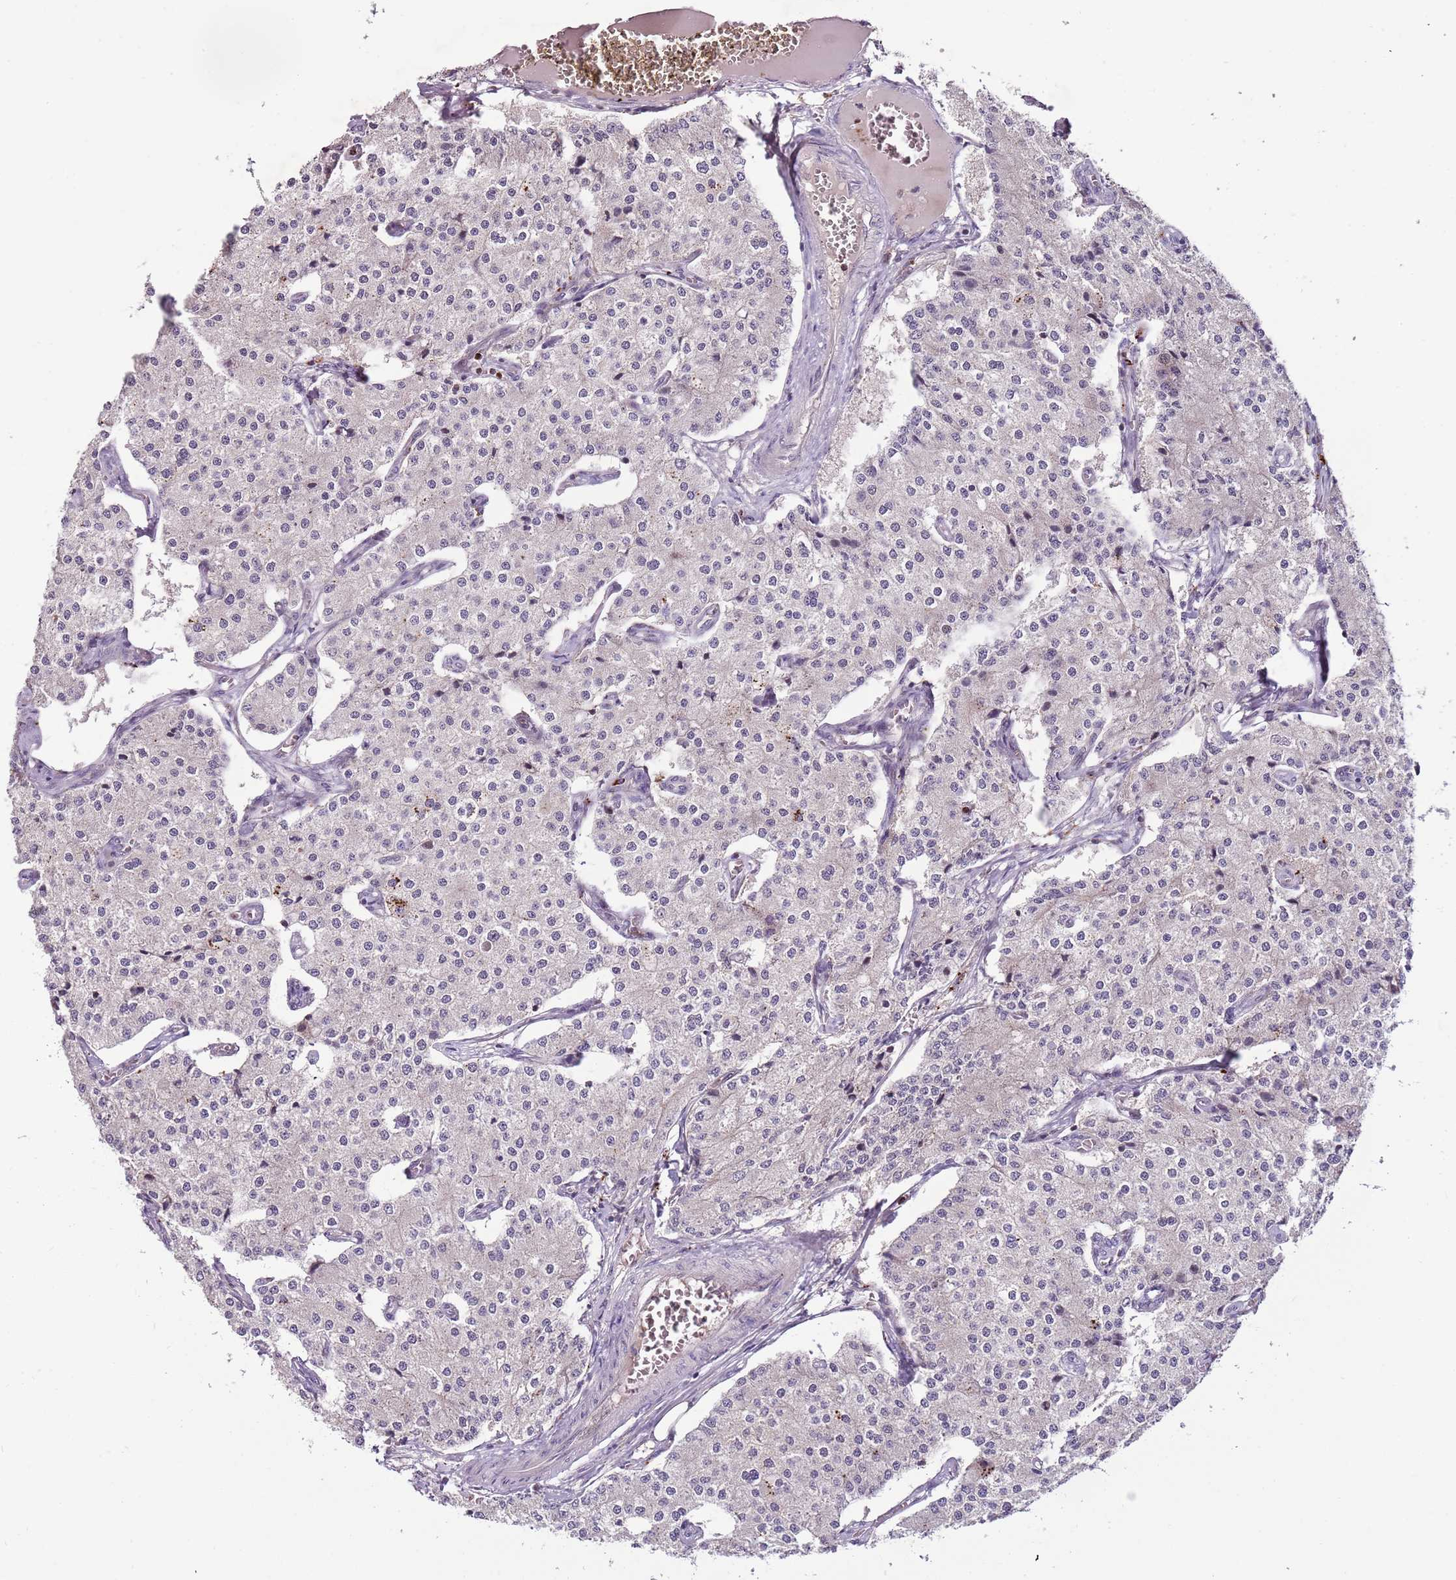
{"staining": {"intensity": "negative", "quantity": "none", "location": "none"}, "tissue": "carcinoid", "cell_type": "Tumor cells", "image_type": "cancer", "snomed": [{"axis": "morphology", "description": "Carcinoid, malignant, NOS"}, {"axis": "topography", "description": "Colon"}], "caption": "An immunohistochemistry (IHC) image of carcinoid is shown. There is no staining in tumor cells of carcinoid.", "gene": "ULK3", "patient": {"sex": "female", "age": 52}}